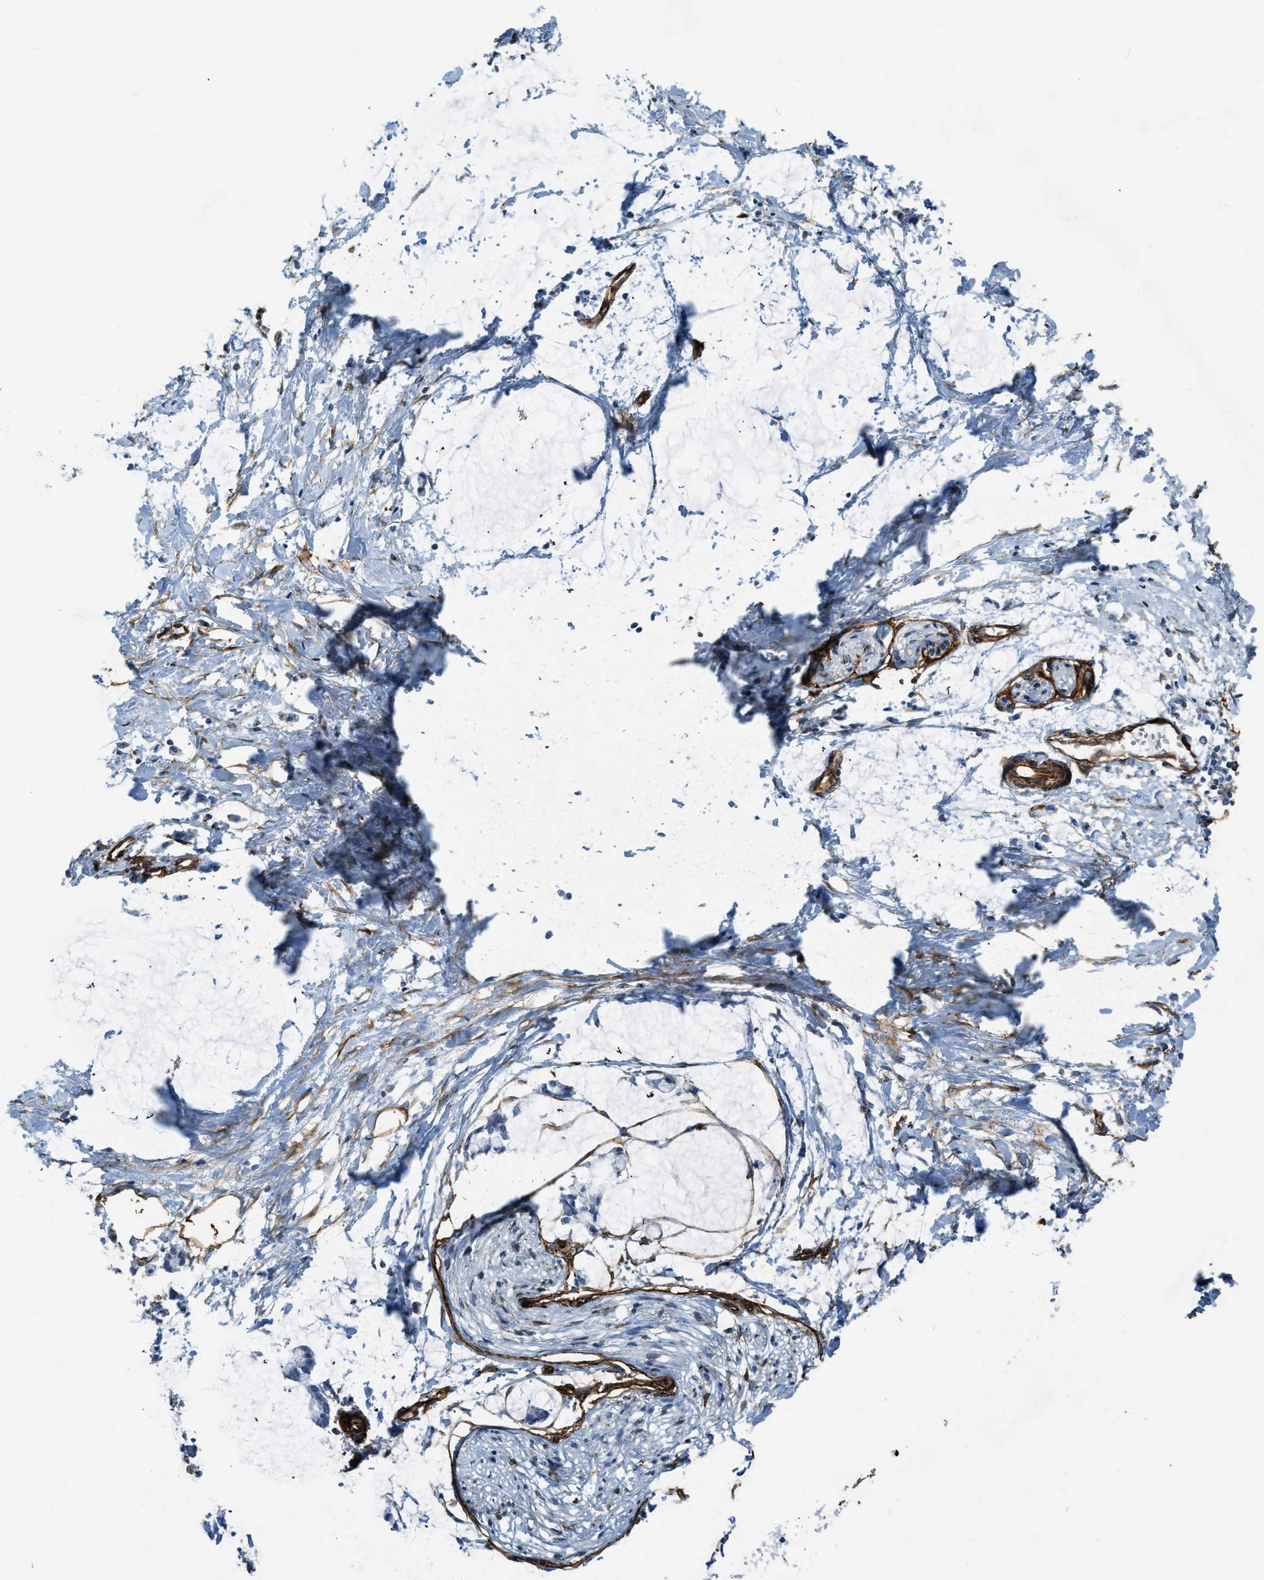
{"staining": {"intensity": "moderate", "quantity": ">75%", "location": "cytoplasmic/membranous"}, "tissue": "soft tissue", "cell_type": "Fibroblasts", "image_type": "normal", "snomed": [{"axis": "morphology", "description": "Normal tissue, NOS"}, {"axis": "morphology", "description": "Adenocarcinoma, NOS"}, {"axis": "topography", "description": "Colon"}, {"axis": "topography", "description": "Peripheral nerve tissue"}], "caption": "A medium amount of moderate cytoplasmic/membranous positivity is identified in about >75% of fibroblasts in unremarkable soft tissue.", "gene": "TMEM43", "patient": {"sex": "male", "age": 14}}